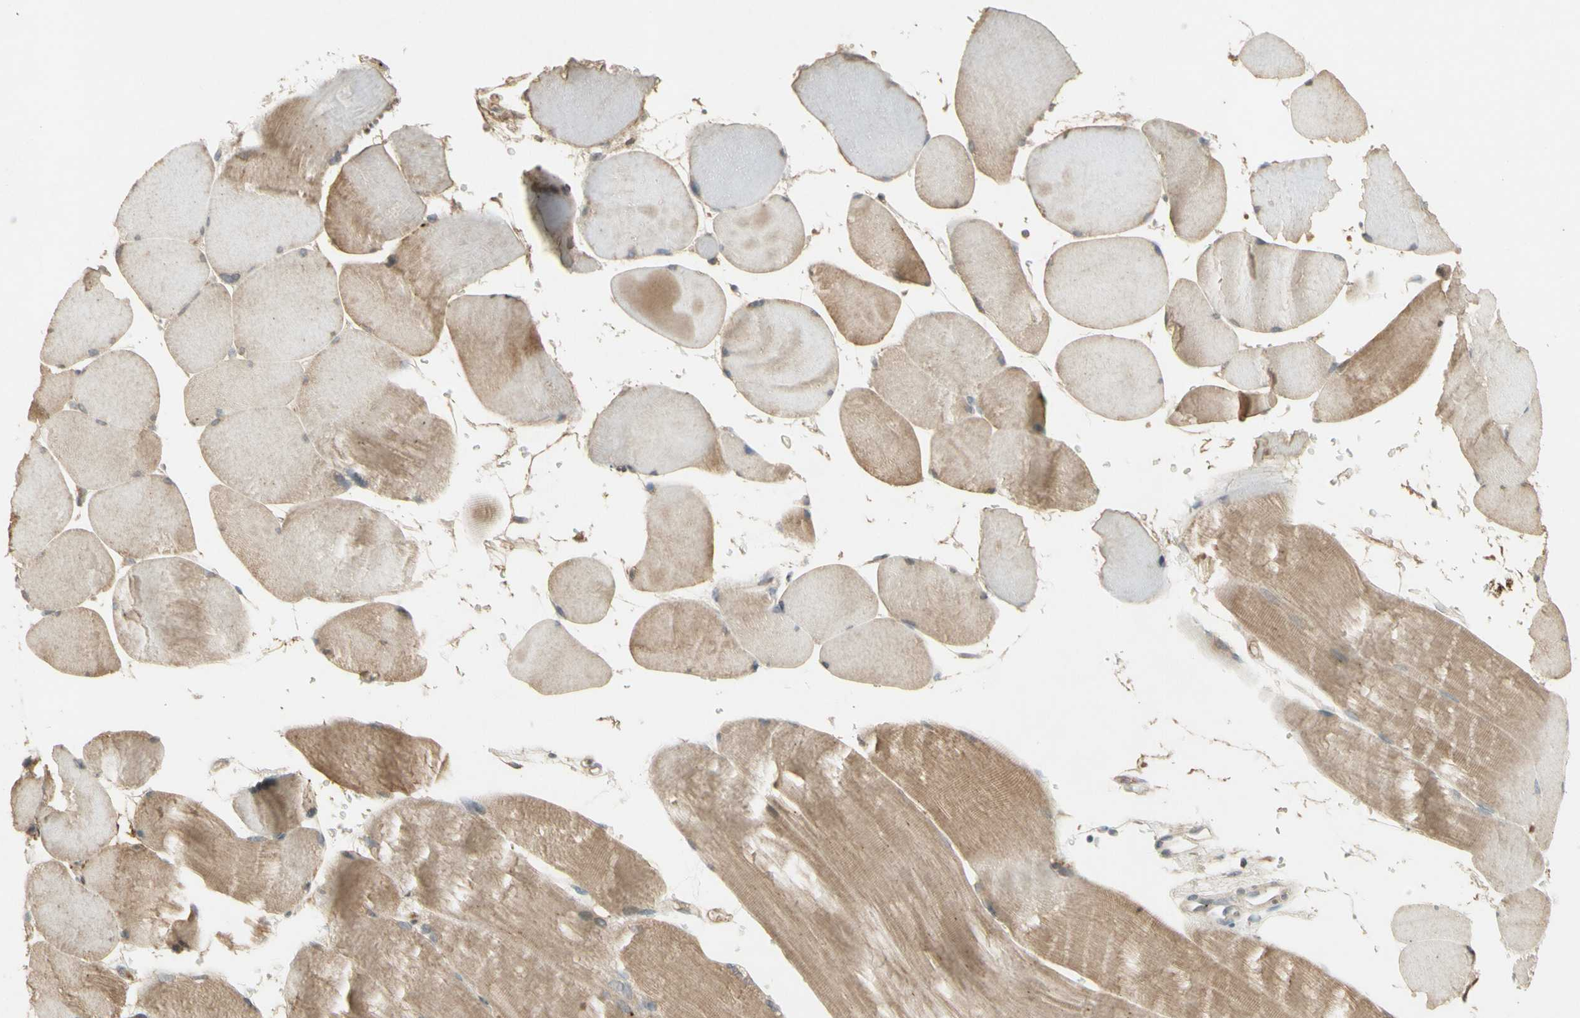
{"staining": {"intensity": "weak", "quantity": ">75%", "location": "cytoplasmic/membranous"}, "tissue": "skeletal muscle", "cell_type": "Myocytes", "image_type": "normal", "snomed": [{"axis": "morphology", "description": "Normal tissue, NOS"}, {"axis": "topography", "description": "Skin"}, {"axis": "topography", "description": "Skeletal muscle"}], "caption": "This is a micrograph of immunohistochemistry staining of unremarkable skeletal muscle, which shows weak expression in the cytoplasmic/membranous of myocytes.", "gene": "NRG4", "patient": {"sex": "male", "age": 83}}